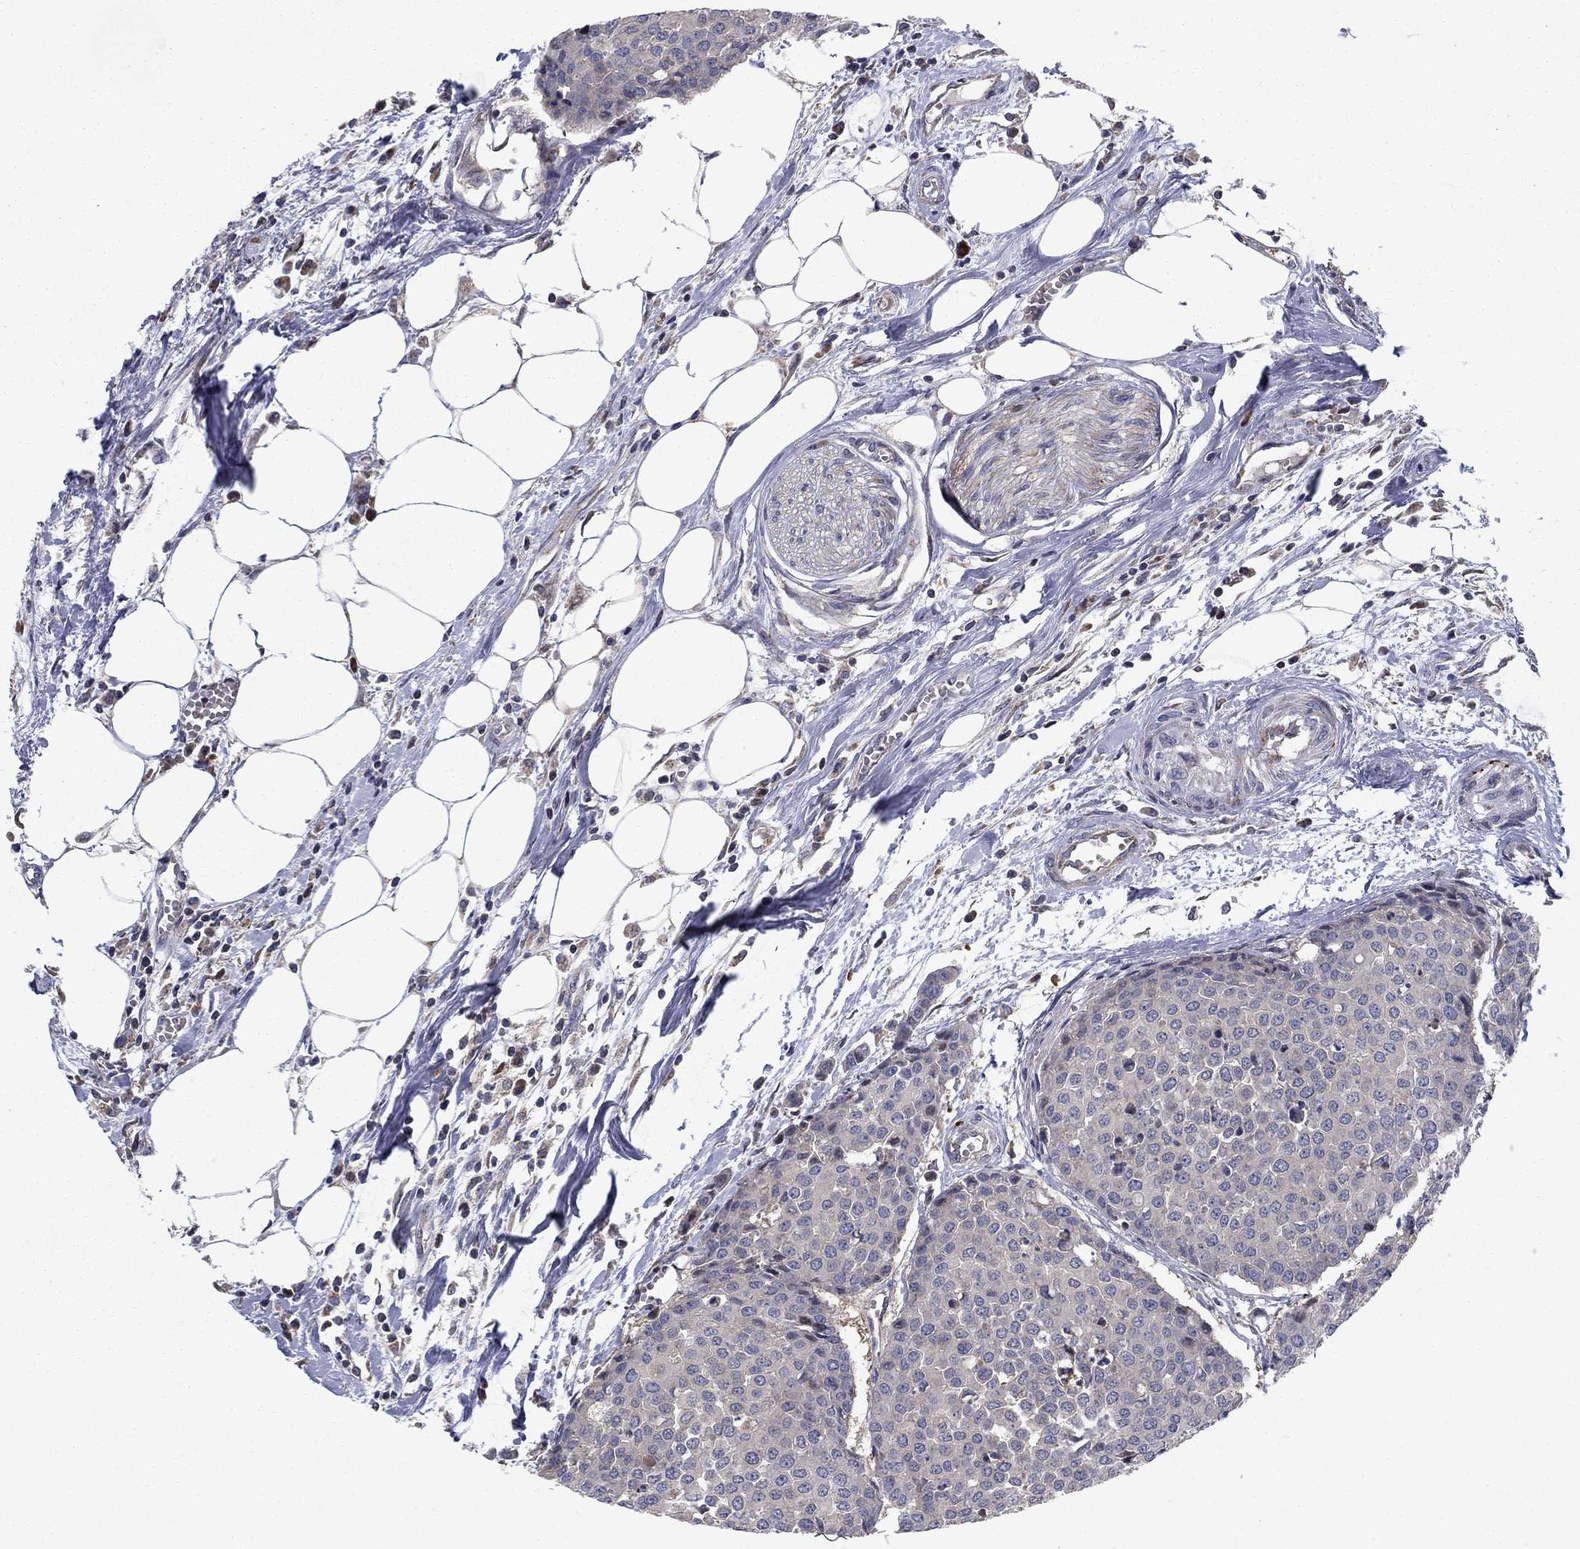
{"staining": {"intensity": "negative", "quantity": "none", "location": "none"}, "tissue": "carcinoid", "cell_type": "Tumor cells", "image_type": "cancer", "snomed": [{"axis": "morphology", "description": "Carcinoid, malignant, NOS"}, {"axis": "topography", "description": "Colon"}], "caption": "IHC of carcinoid (malignant) demonstrates no positivity in tumor cells.", "gene": "MMAA", "patient": {"sex": "male", "age": 81}}